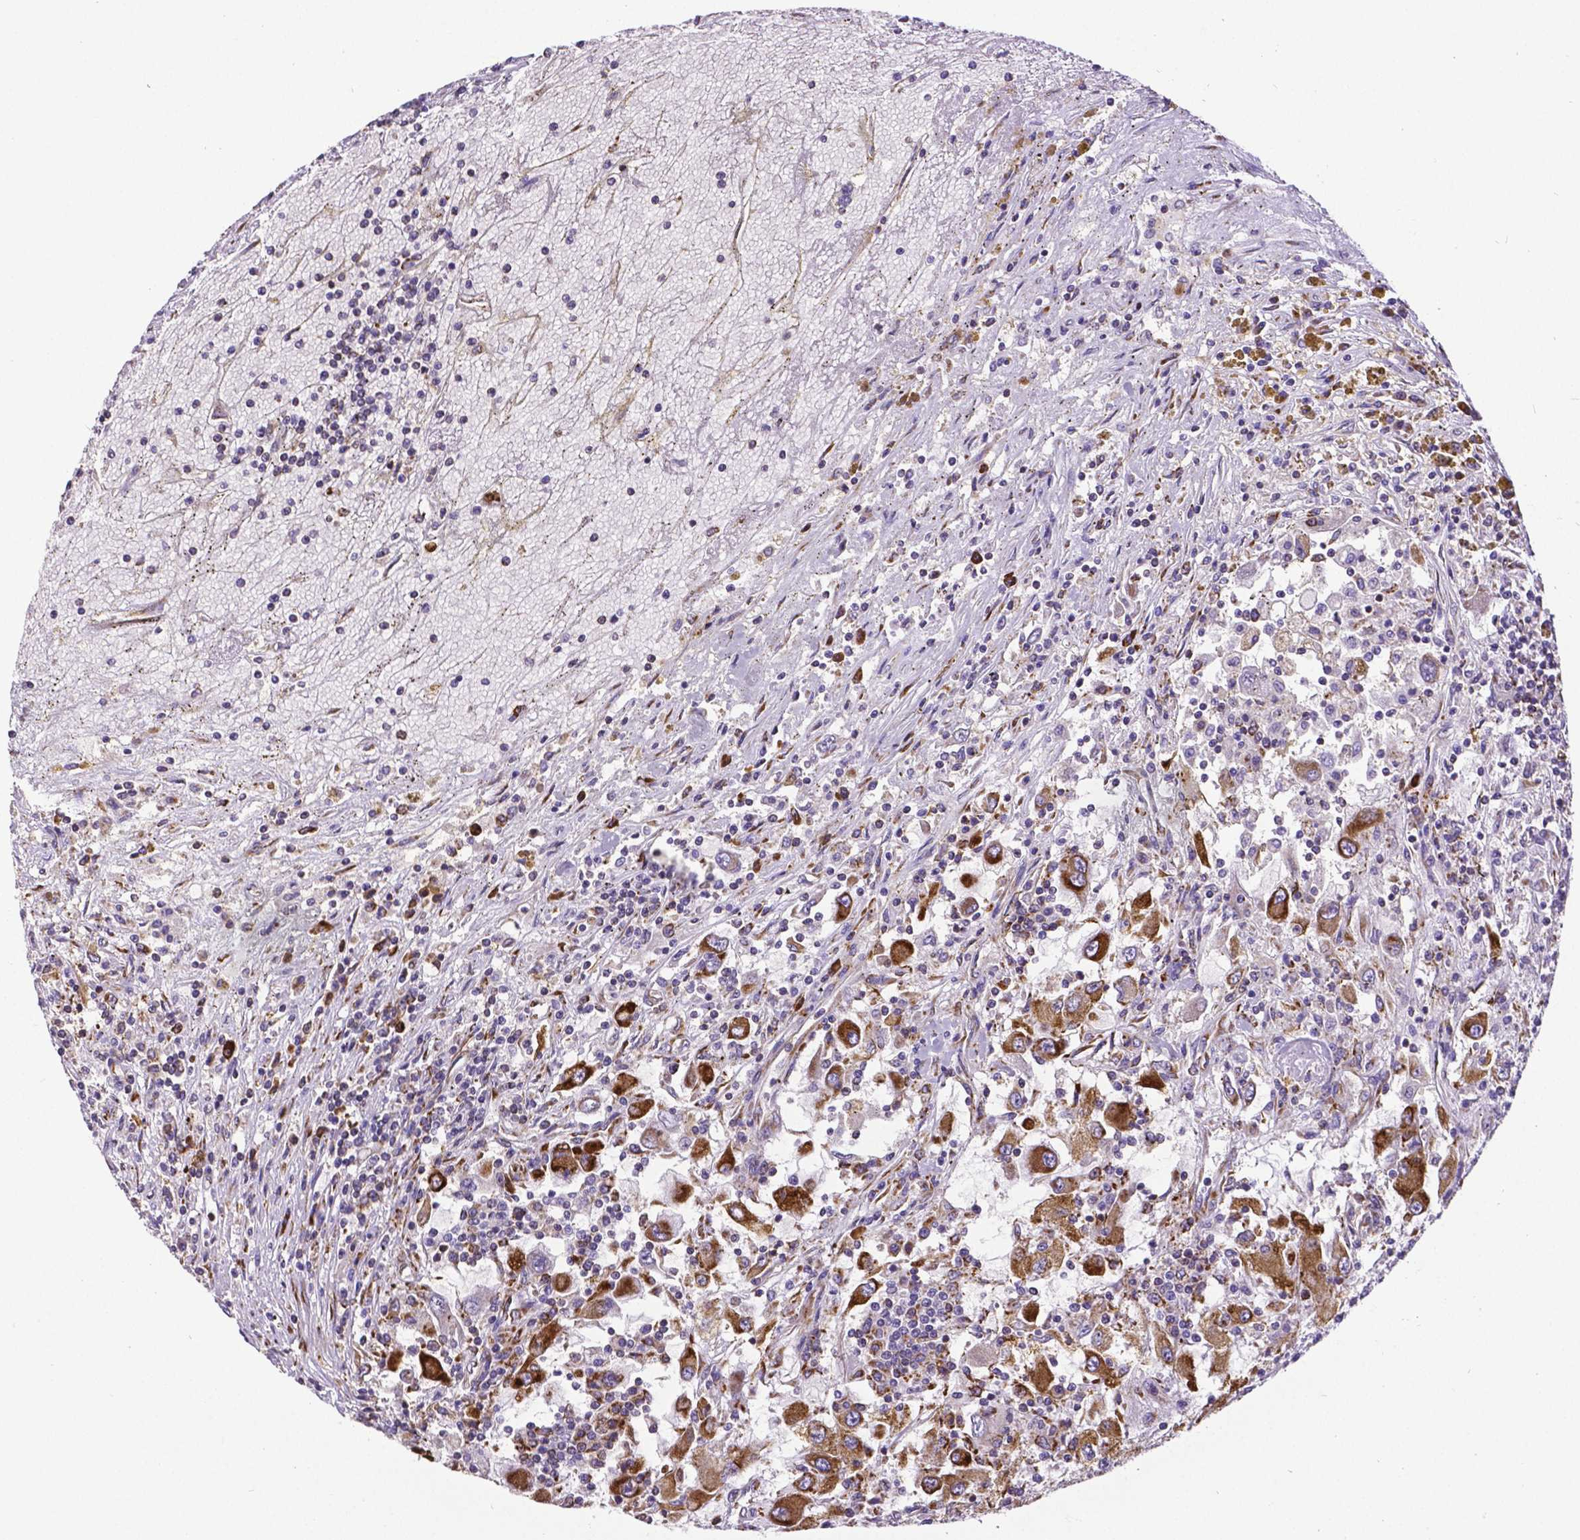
{"staining": {"intensity": "strong", "quantity": ">75%", "location": "cytoplasmic/membranous"}, "tissue": "renal cancer", "cell_type": "Tumor cells", "image_type": "cancer", "snomed": [{"axis": "morphology", "description": "Adenocarcinoma, NOS"}, {"axis": "topography", "description": "Kidney"}], "caption": "Strong cytoplasmic/membranous protein positivity is identified in approximately >75% of tumor cells in adenocarcinoma (renal).", "gene": "MTDH", "patient": {"sex": "female", "age": 67}}